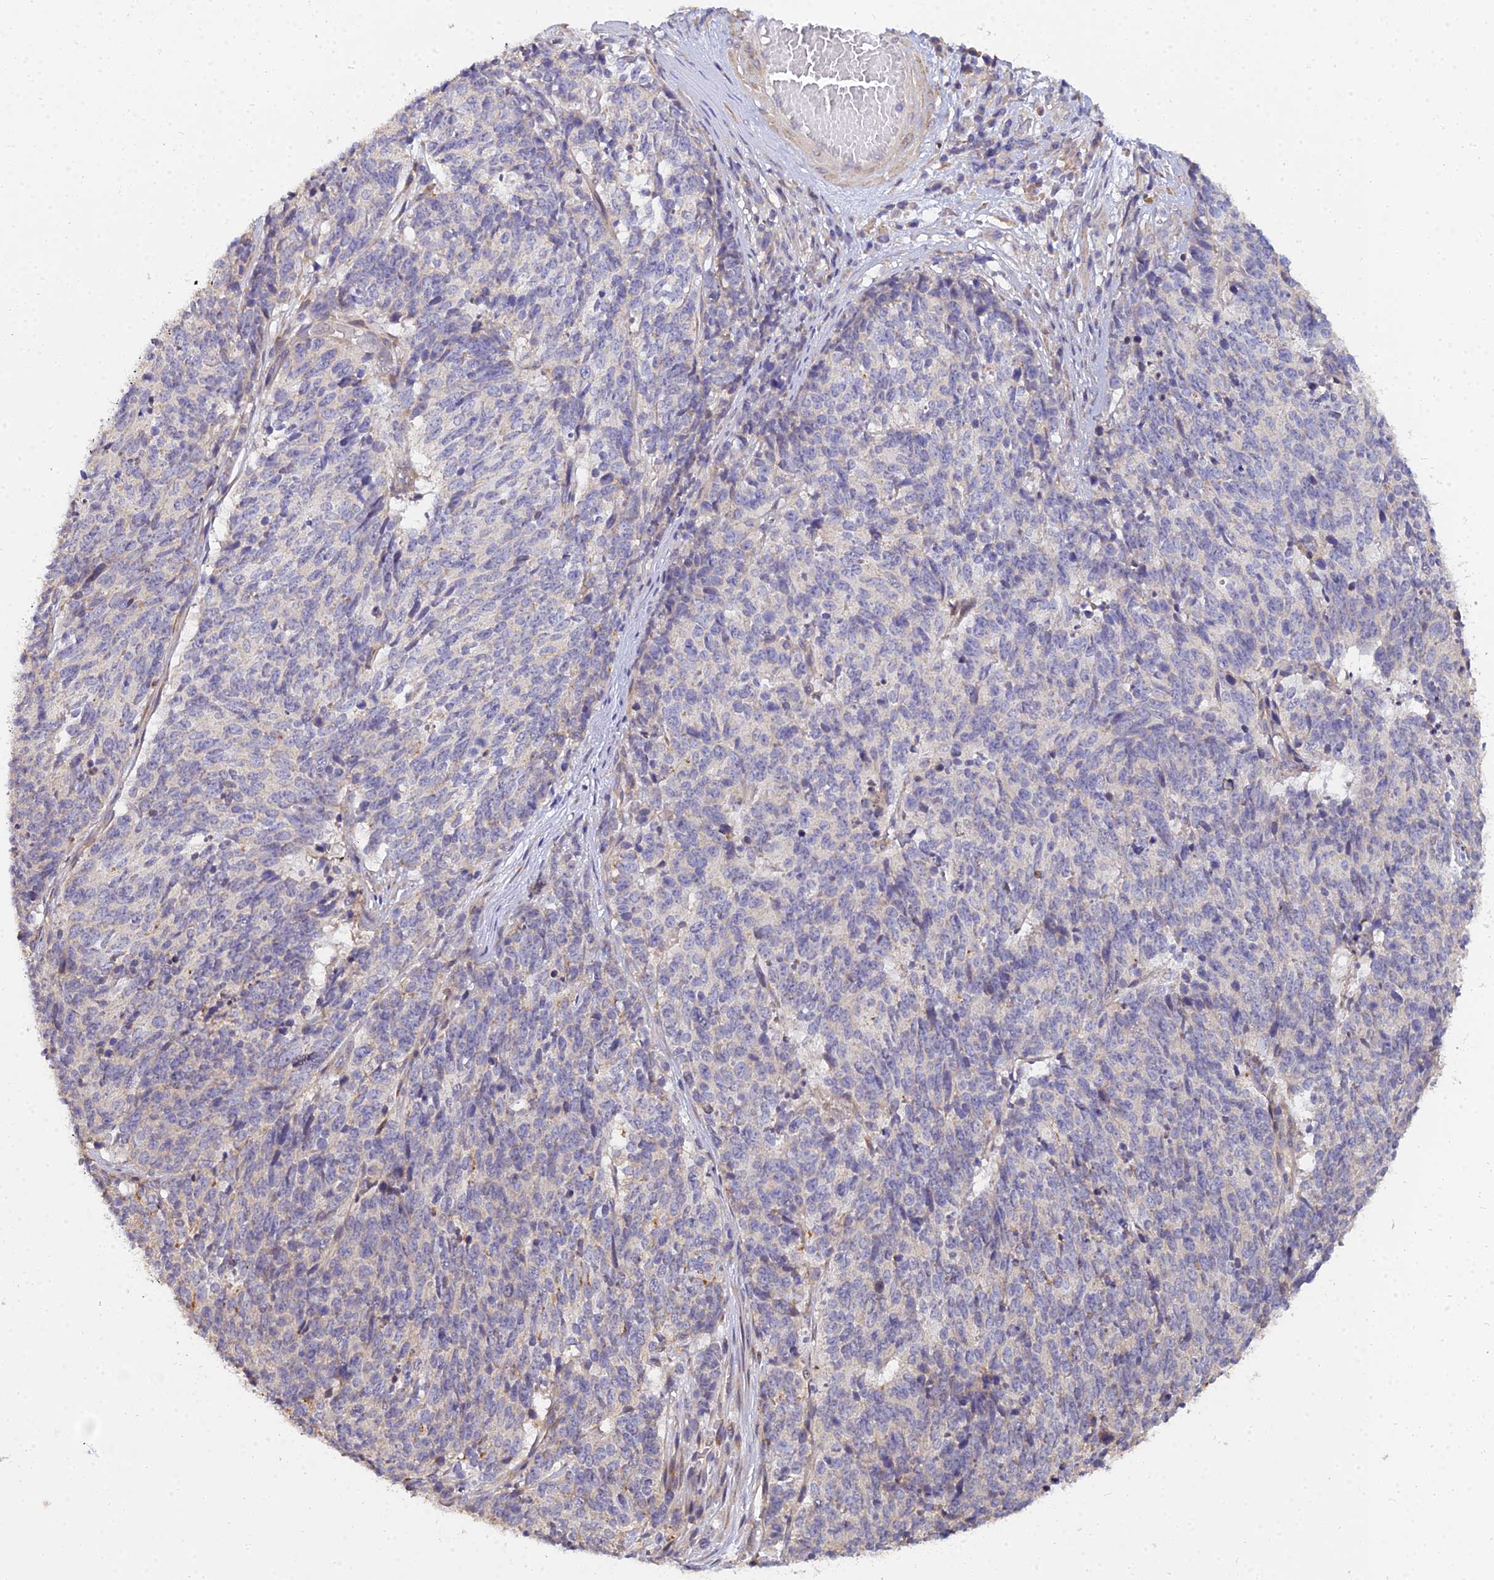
{"staining": {"intensity": "negative", "quantity": "none", "location": "none"}, "tissue": "cervical cancer", "cell_type": "Tumor cells", "image_type": "cancer", "snomed": [{"axis": "morphology", "description": "Squamous cell carcinoma, NOS"}, {"axis": "topography", "description": "Cervix"}], "caption": "There is no significant positivity in tumor cells of cervical cancer. (DAB IHC with hematoxylin counter stain).", "gene": "ARL8B", "patient": {"sex": "female", "age": 29}}